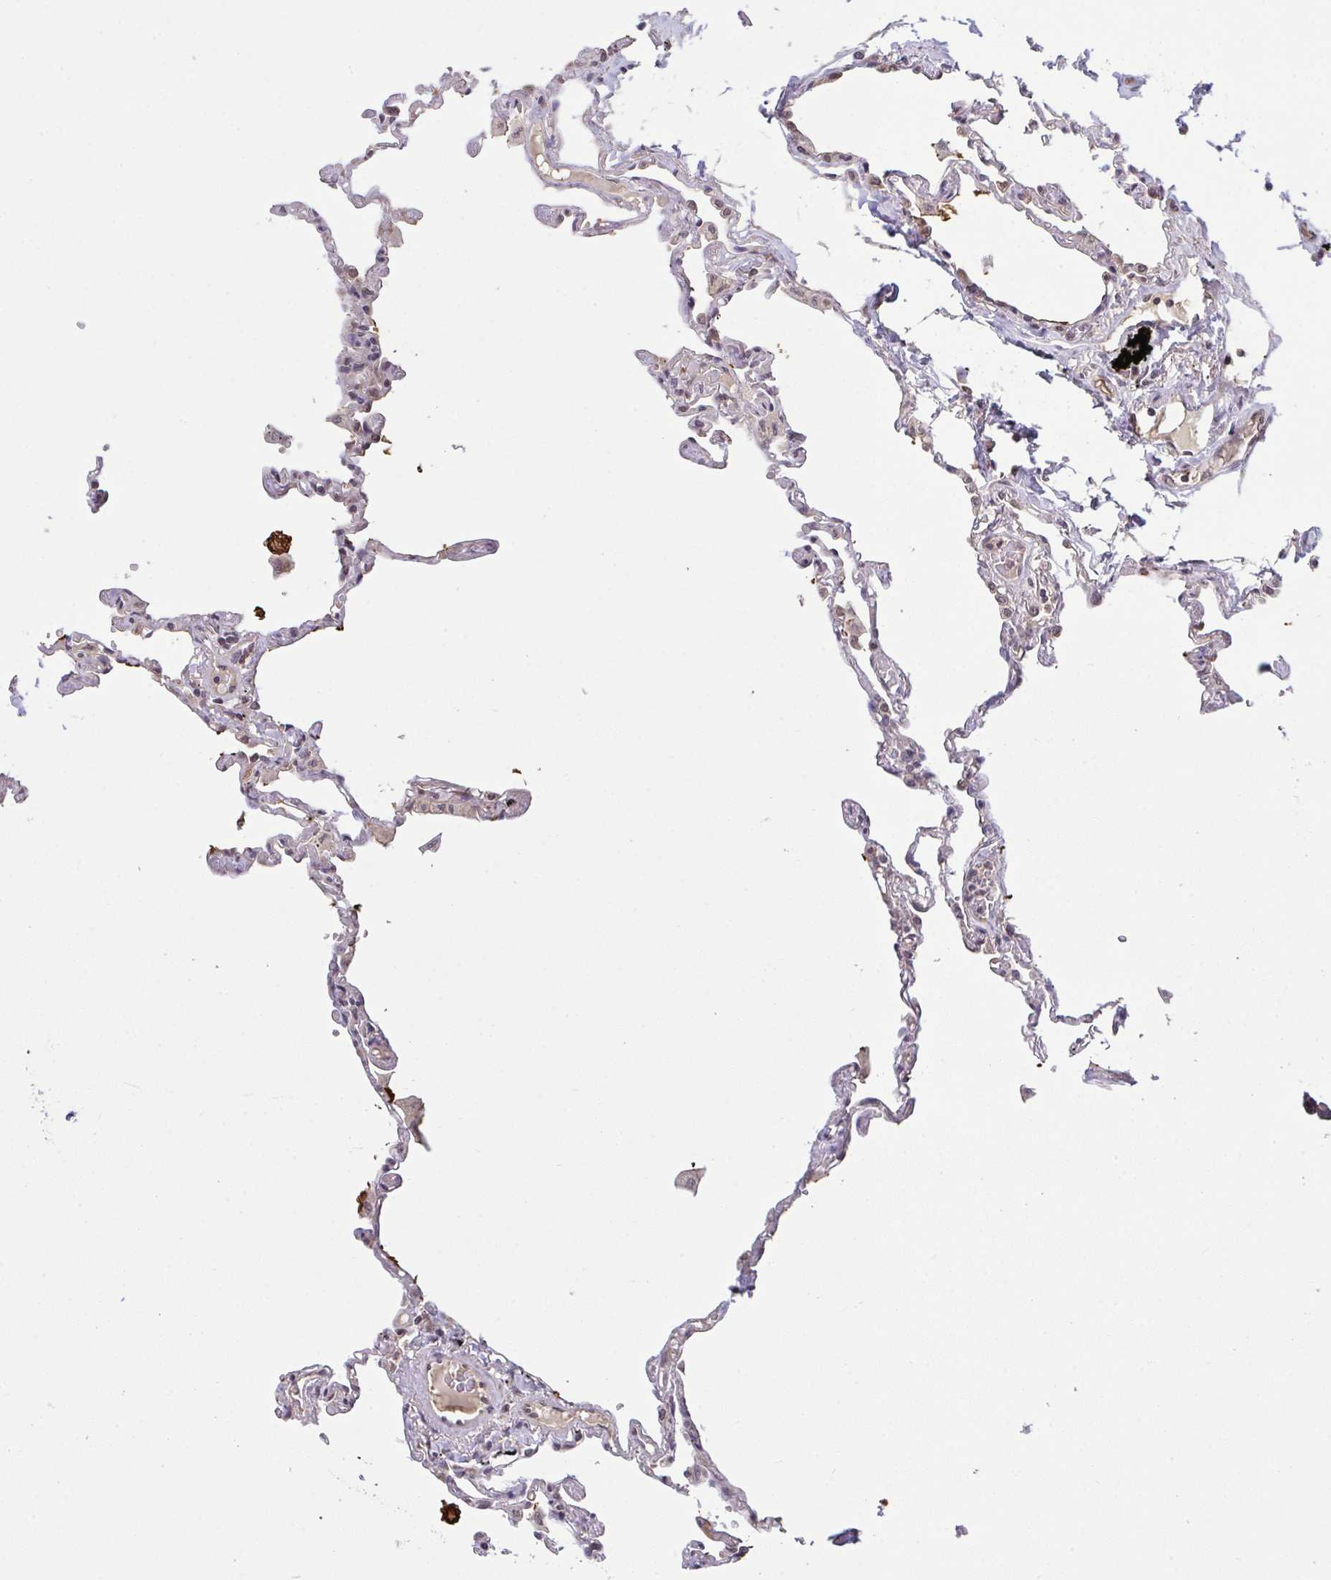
{"staining": {"intensity": "weak", "quantity": "25%-75%", "location": "cytoplasmic/membranous"}, "tissue": "lung", "cell_type": "Alveolar cells", "image_type": "normal", "snomed": [{"axis": "morphology", "description": "Normal tissue, NOS"}, {"axis": "topography", "description": "Lung"}], "caption": "Protein analysis of unremarkable lung exhibits weak cytoplasmic/membranous staining in approximately 25%-75% of alveolar cells.", "gene": "C9orf64", "patient": {"sex": "female", "age": 67}}